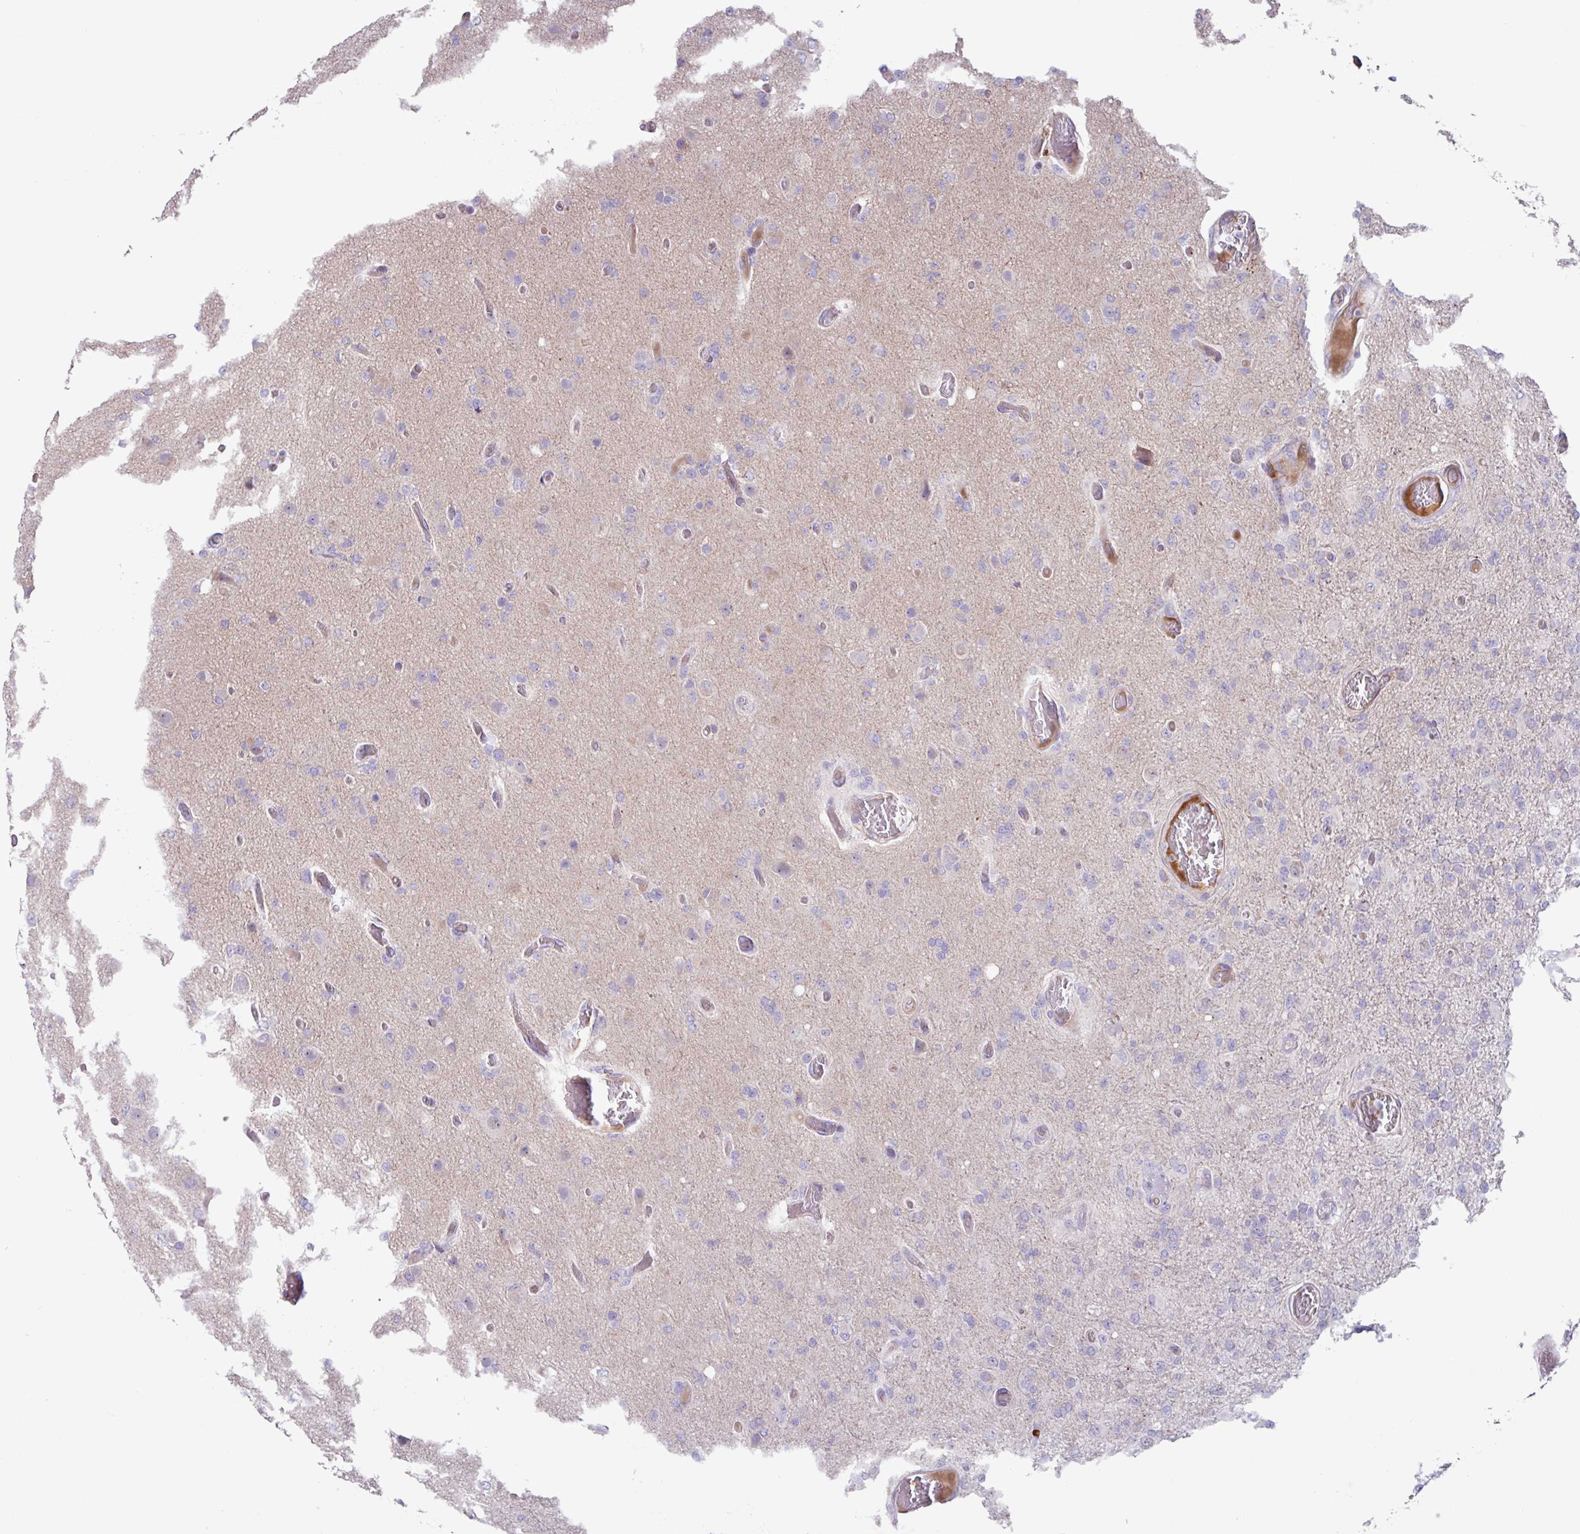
{"staining": {"intensity": "negative", "quantity": "none", "location": "none"}, "tissue": "glioma", "cell_type": "Tumor cells", "image_type": "cancer", "snomed": [{"axis": "morphology", "description": "Glioma, malignant, High grade"}, {"axis": "topography", "description": "Brain"}], "caption": "Immunohistochemistry histopathology image of human high-grade glioma (malignant) stained for a protein (brown), which reveals no expression in tumor cells.", "gene": "IQCJ", "patient": {"sex": "female", "age": 74}}